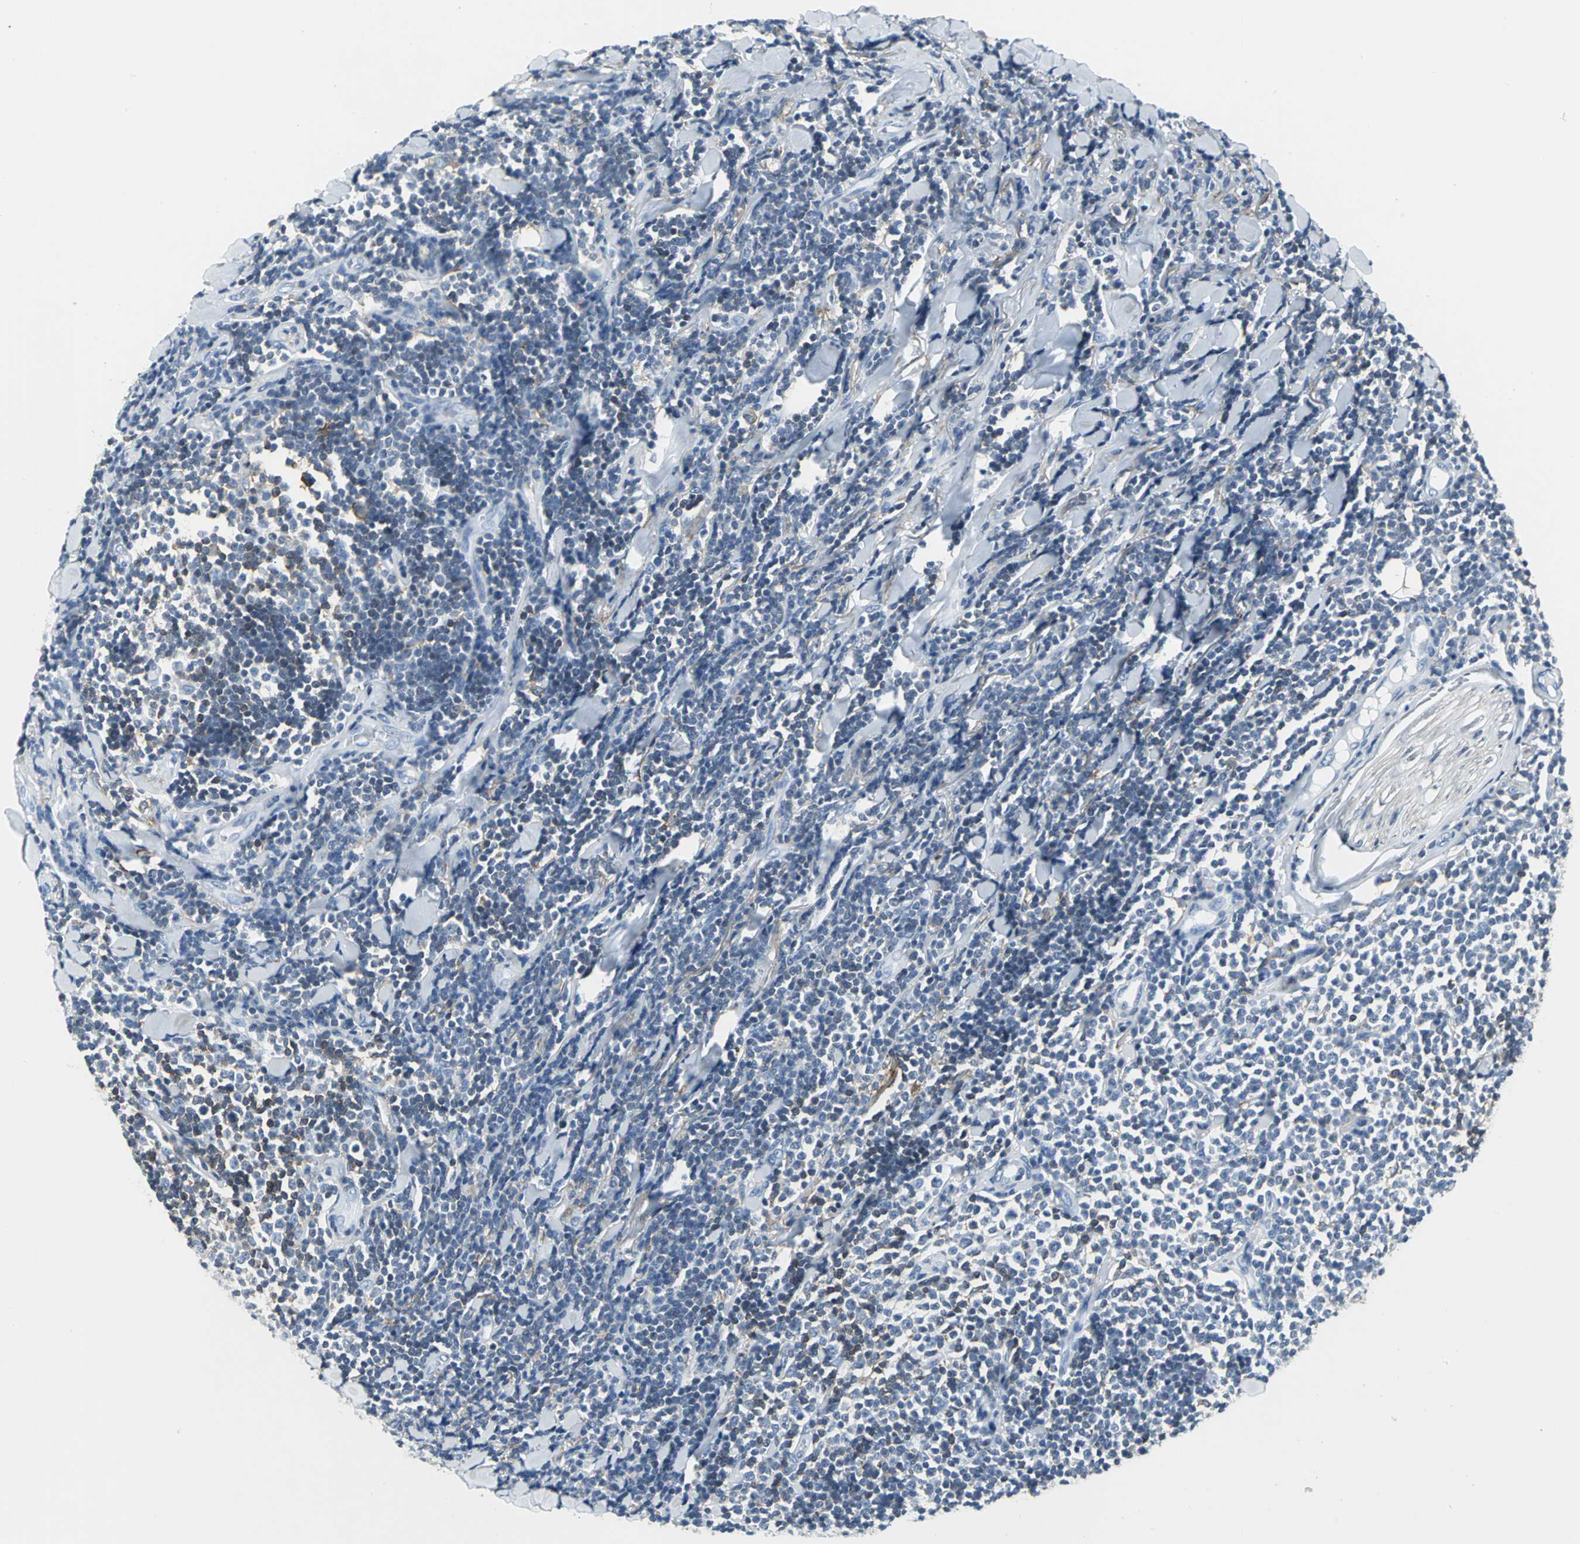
{"staining": {"intensity": "negative", "quantity": "none", "location": "none"}, "tissue": "lymphoma", "cell_type": "Tumor cells", "image_type": "cancer", "snomed": [{"axis": "morphology", "description": "Malignant lymphoma, non-Hodgkin's type, Low grade"}, {"axis": "topography", "description": "Soft tissue"}], "caption": "Human lymphoma stained for a protein using IHC exhibits no expression in tumor cells.", "gene": "IQGAP2", "patient": {"sex": "male", "age": 92}}